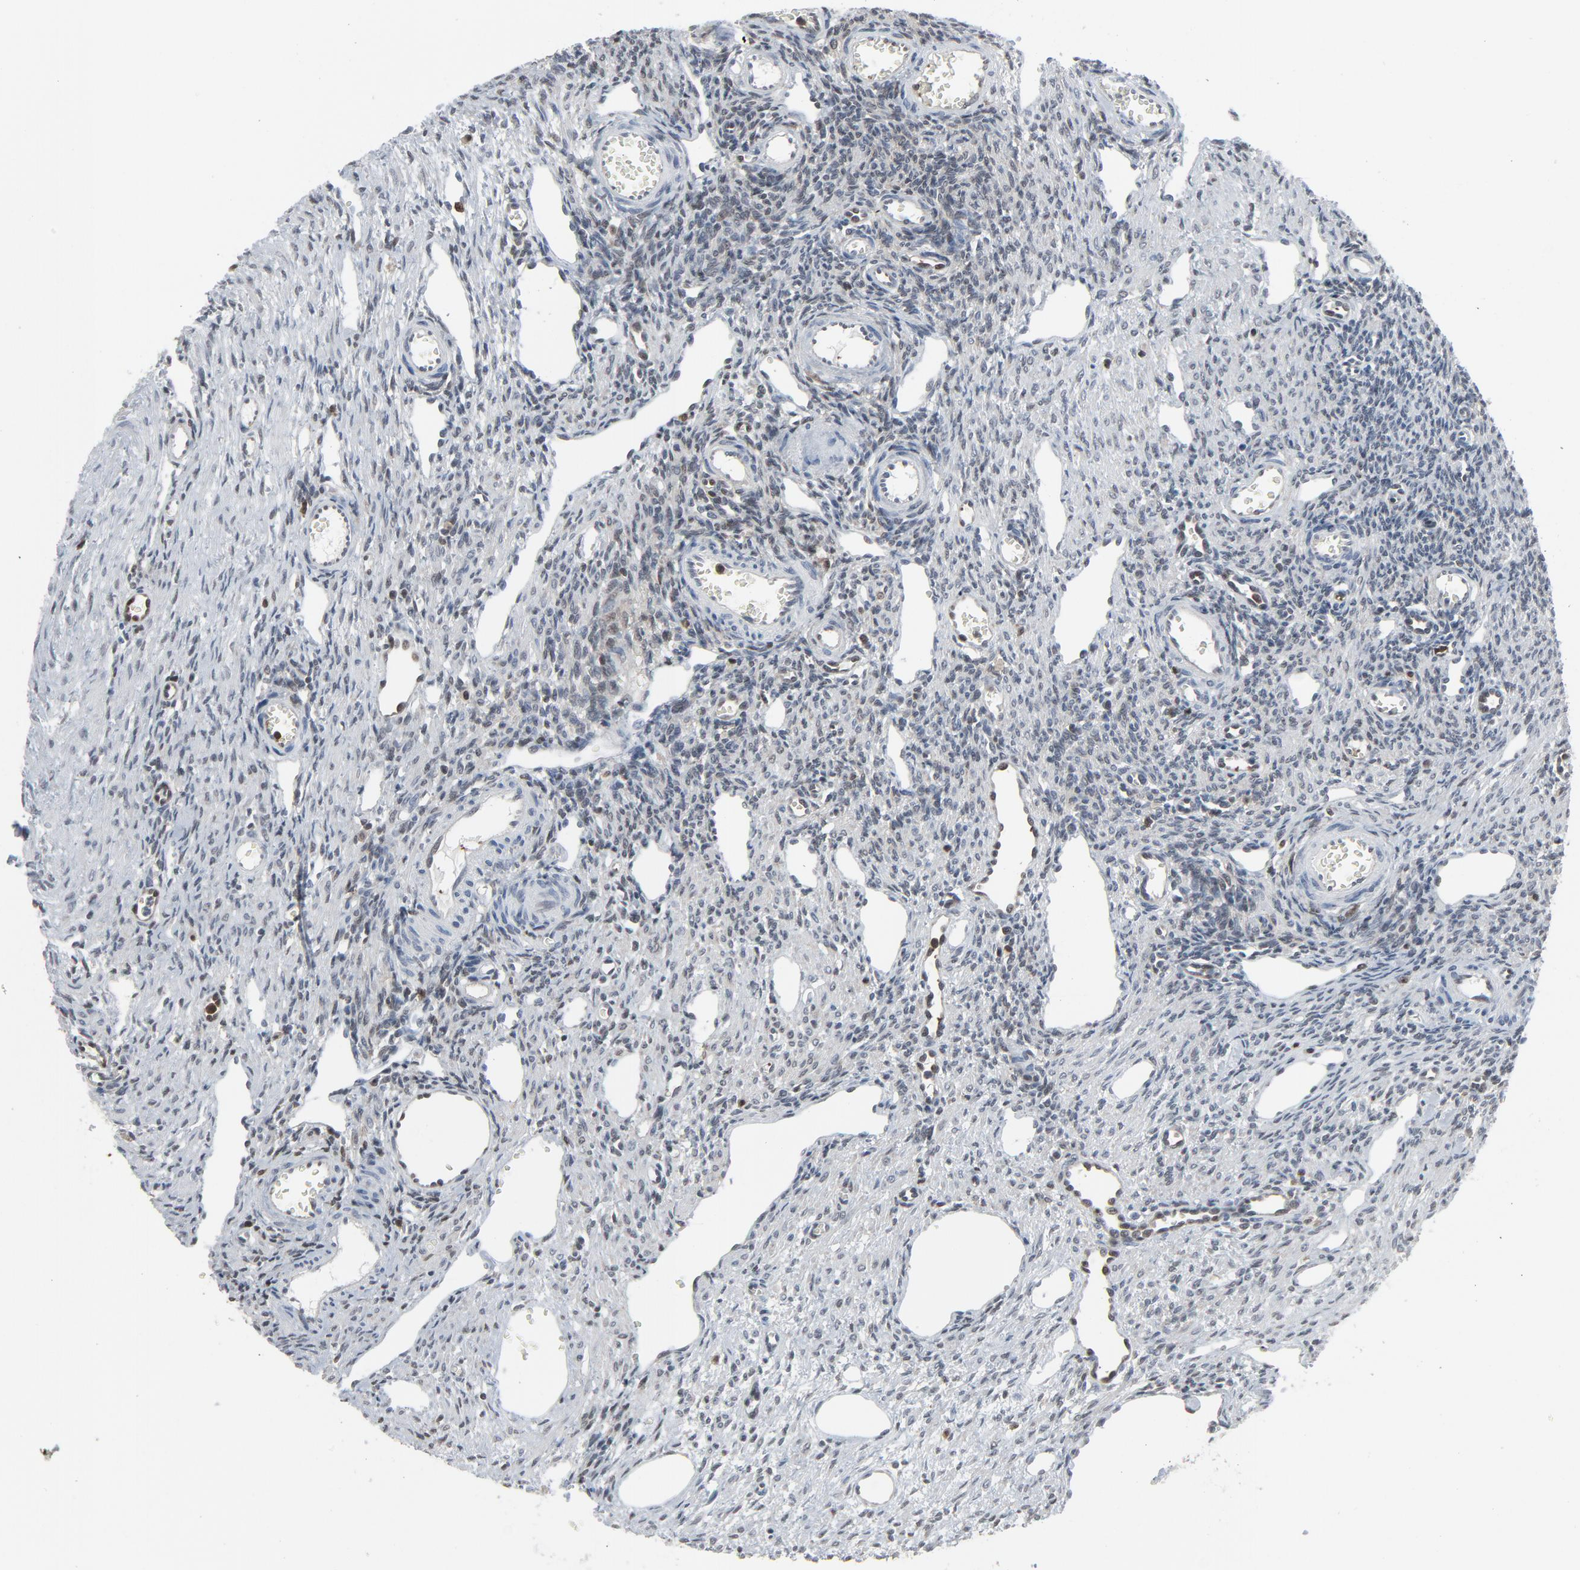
{"staining": {"intensity": "weak", "quantity": "<25%", "location": "cytoplasmic/membranous"}, "tissue": "ovary", "cell_type": "Follicle cells", "image_type": "normal", "snomed": [{"axis": "morphology", "description": "Normal tissue, NOS"}, {"axis": "topography", "description": "Ovary"}], "caption": "An image of human ovary is negative for staining in follicle cells. Nuclei are stained in blue.", "gene": "STAT5A", "patient": {"sex": "female", "age": 33}}